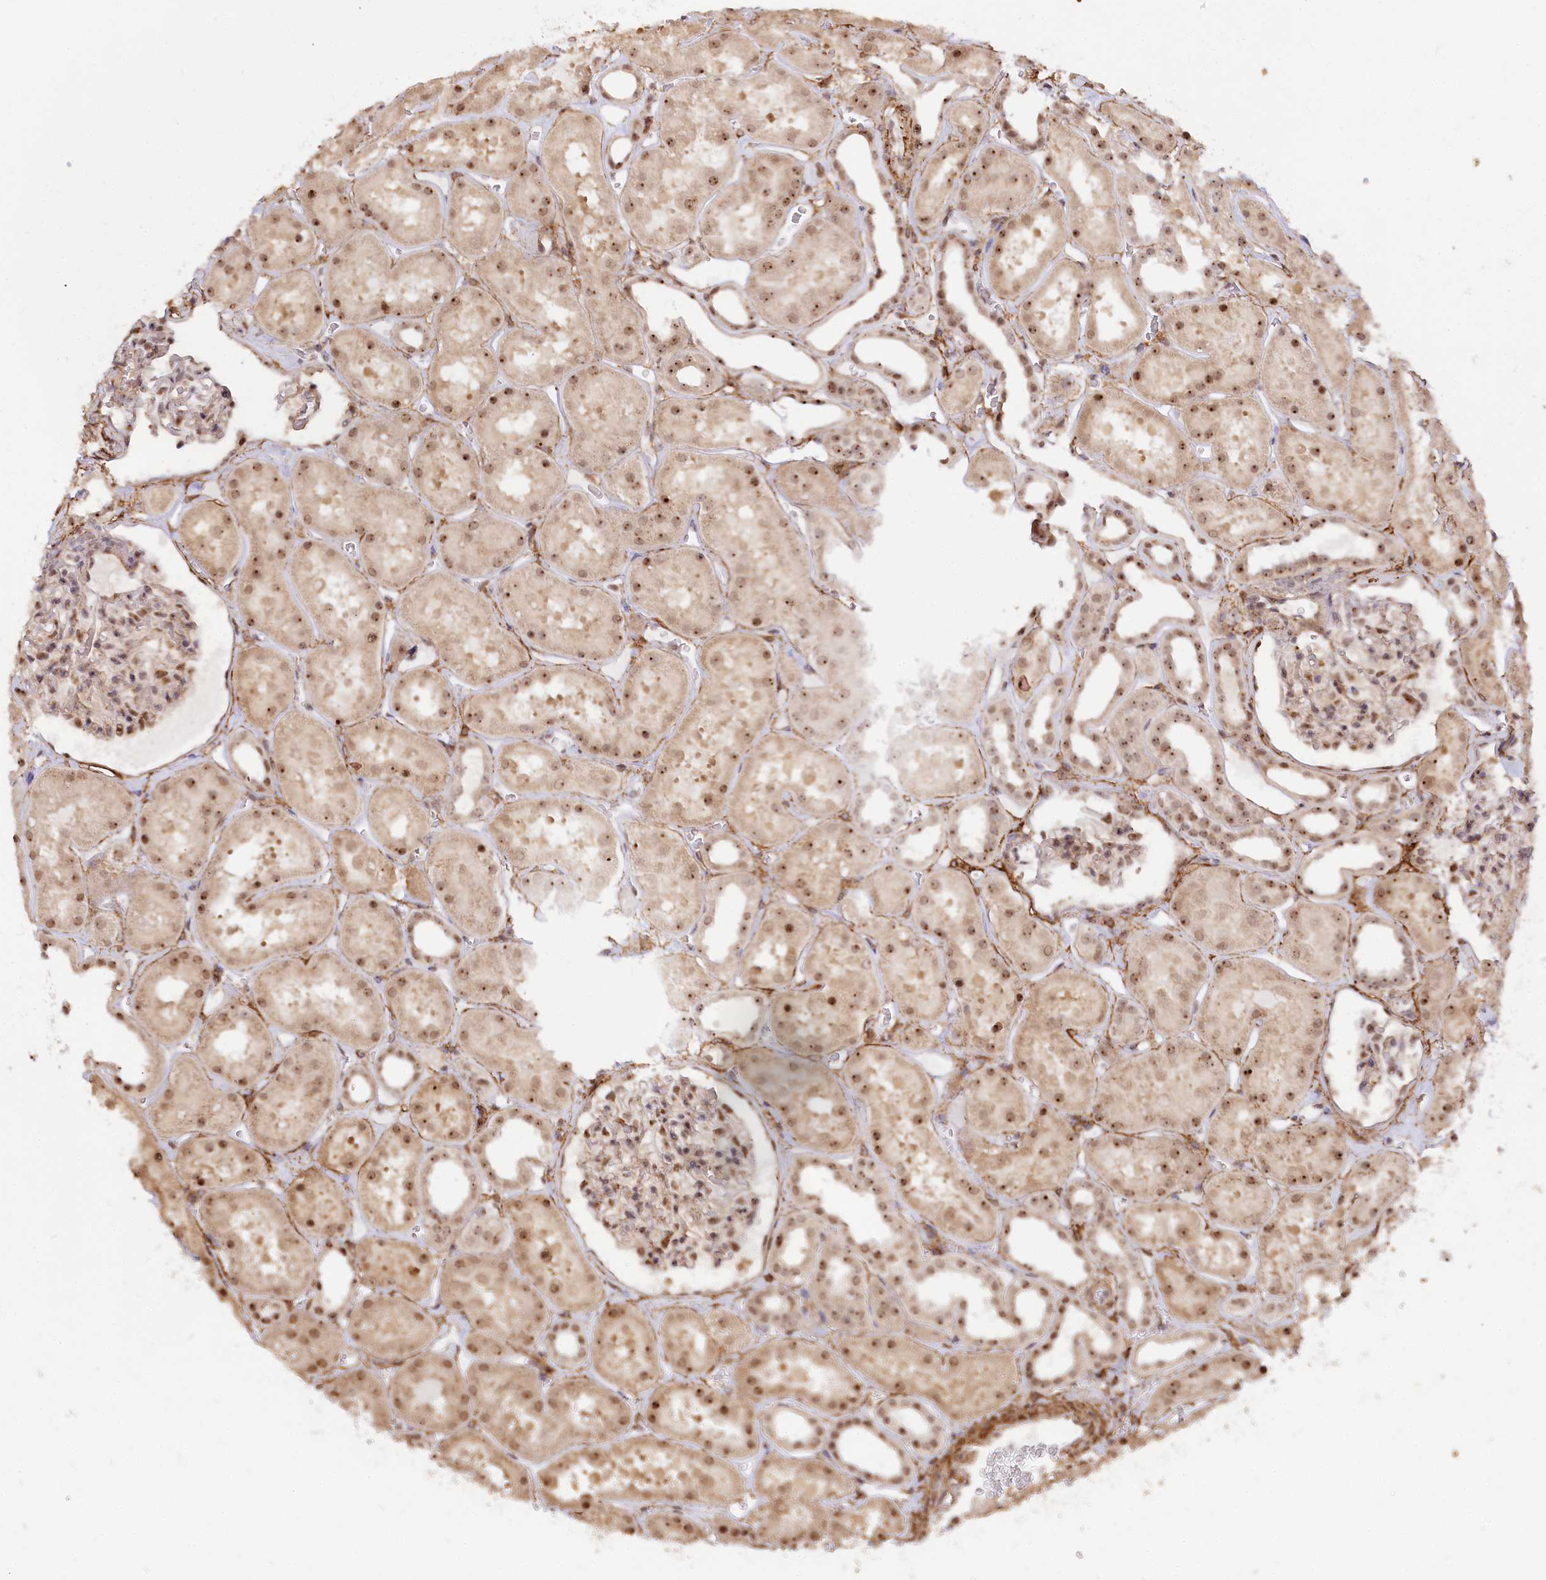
{"staining": {"intensity": "moderate", "quantity": "25%-75%", "location": "nuclear"}, "tissue": "kidney", "cell_type": "Cells in glomeruli", "image_type": "normal", "snomed": [{"axis": "morphology", "description": "Normal tissue, NOS"}, {"axis": "topography", "description": "Kidney"}], "caption": "Protein staining of normal kidney displays moderate nuclear positivity in approximately 25%-75% of cells in glomeruli. (Stains: DAB in brown, nuclei in blue, Microscopy: brightfield microscopy at high magnification).", "gene": "GNL3L", "patient": {"sex": "female", "age": 41}}